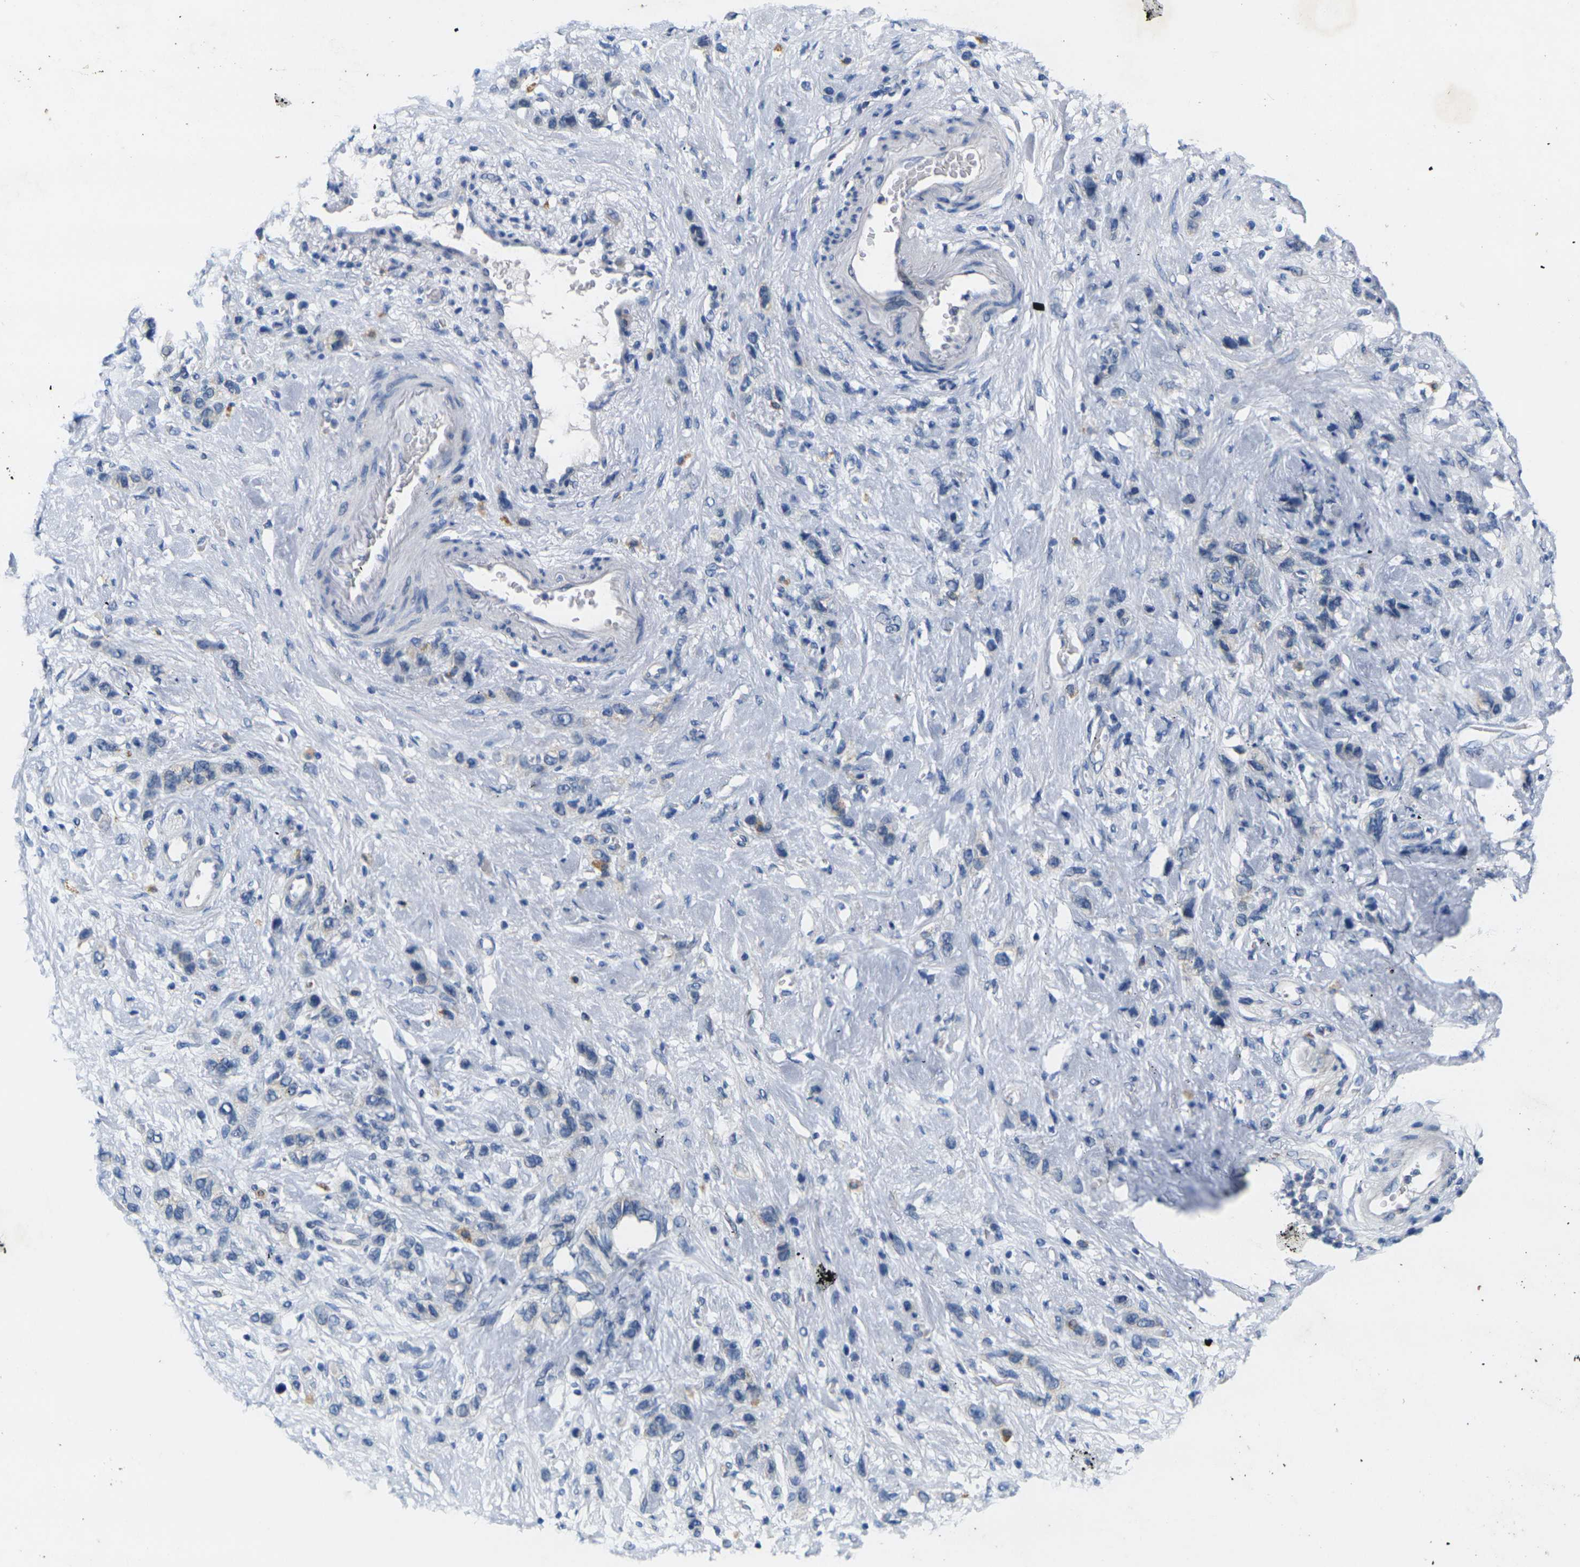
{"staining": {"intensity": "negative", "quantity": "none", "location": "none"}, "tissue": "stomach cancer", "cell_type": "Tumor cells", "image_type": "cancer", "snomed": [{"axis": "morphology", "description": "Adenocarcinoma, NOS"}, {"axis": "morphology", "description": "Adenocarcinoma, High grade"}, {"axis": "topography", "description": "Stomach, upper"}, {"axis": "topography", "description": "Stomach, lower"}], "caption": "An image of stomach cancer stained for a protein shows no brown staining in tumor cells.", "gene": "NOCT", "patient": {"sex": "female", "age": 65}}